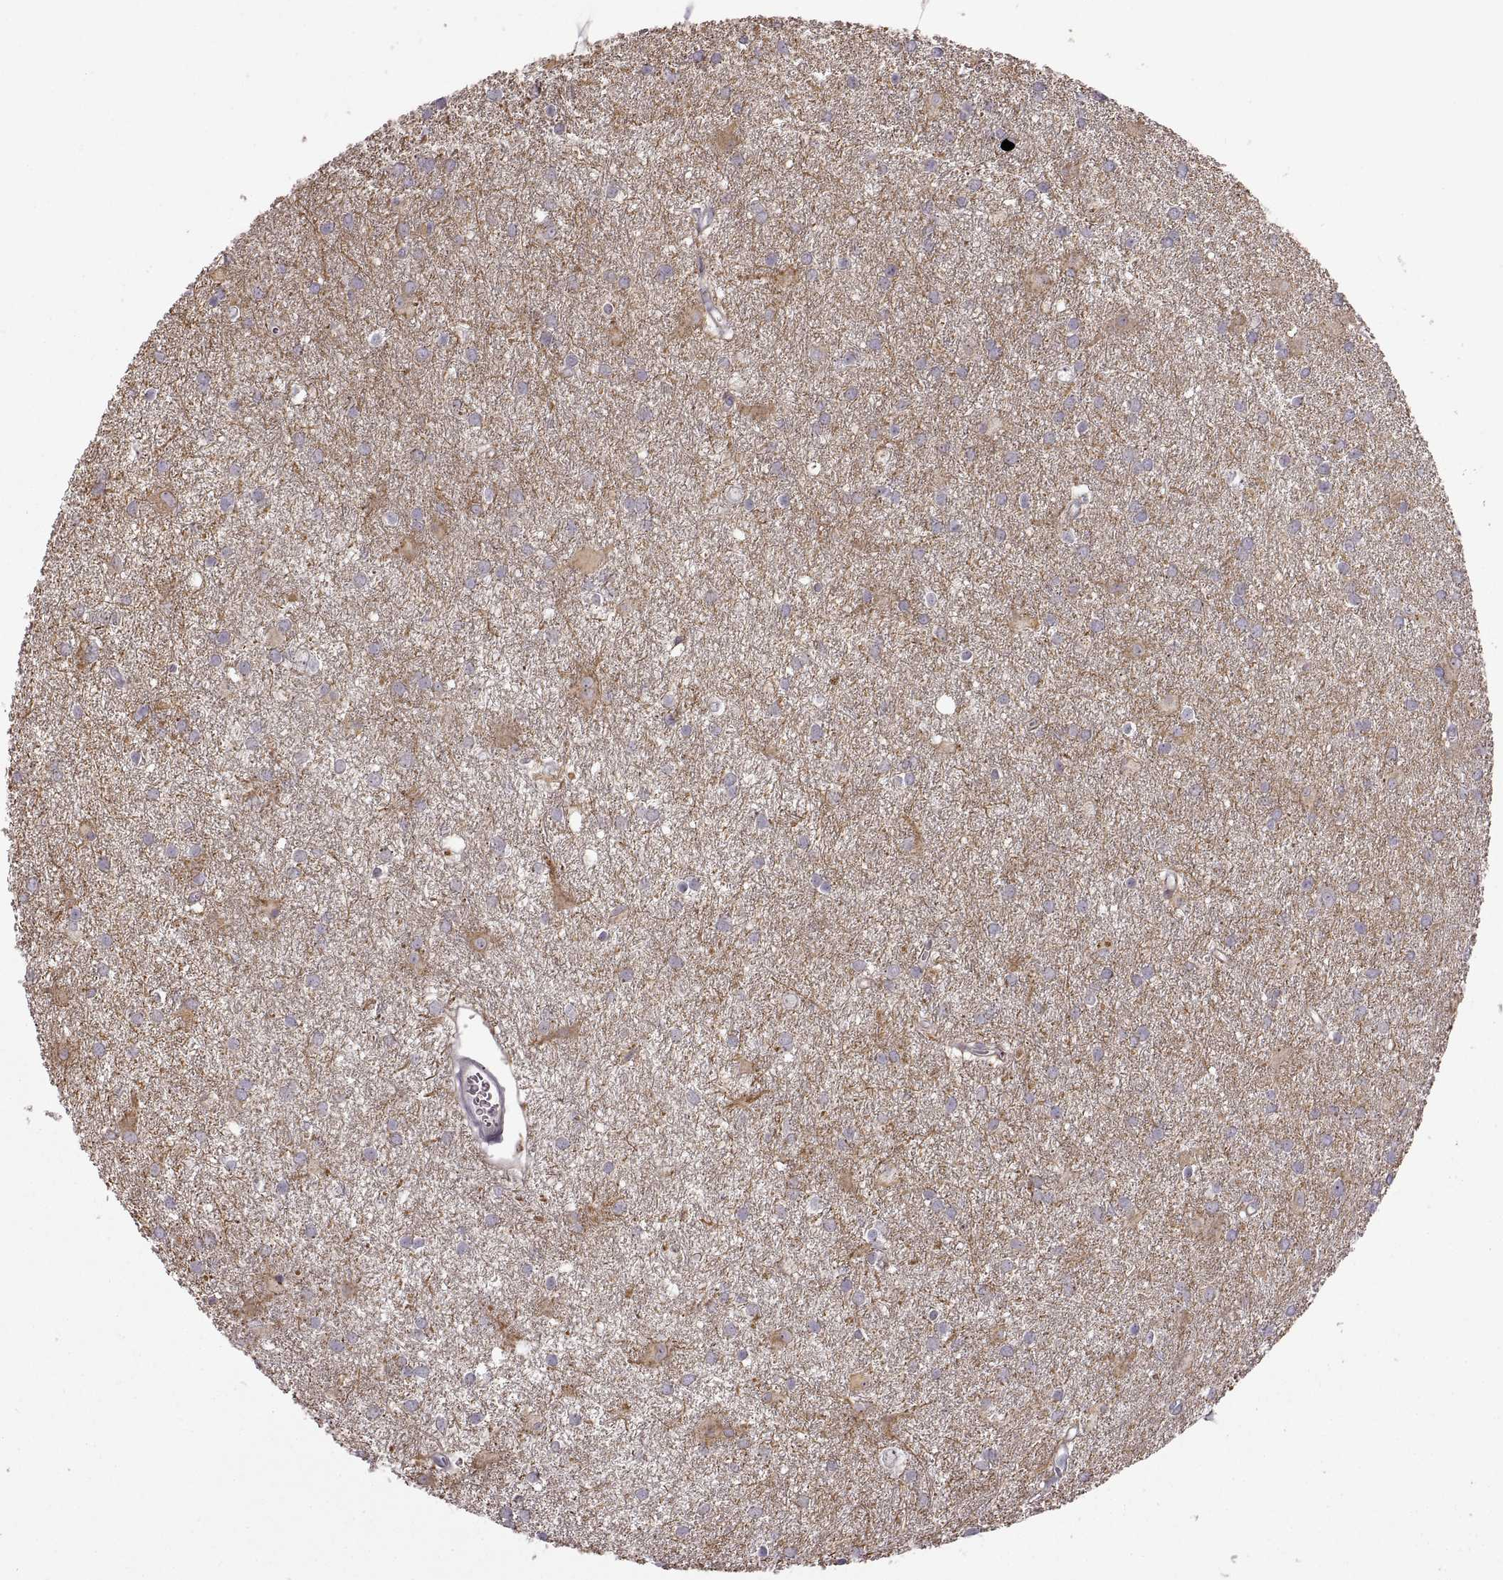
{"staining": {"intensity": "negative", "quantity": "none", "location": "none"}, "tissue": "glioma", "cell_type": "Tumor cells", "image_type": "cancer", "snomed": [{"axis": "morphology", "description": "Glioma, malignant, Low grade"}, {"axis": "topography", "description": "Brain"}], "caption": "Protein analysis of glioma displays no significant staining in tumor cells. The staining was performed using DAB to visualize the protein expression in brown, while the nuclei were stained in blue with hematoxylin (Magnification: 20x).", "gene": "MEIOC", "patient": {"sex": "male", "age": 58}}